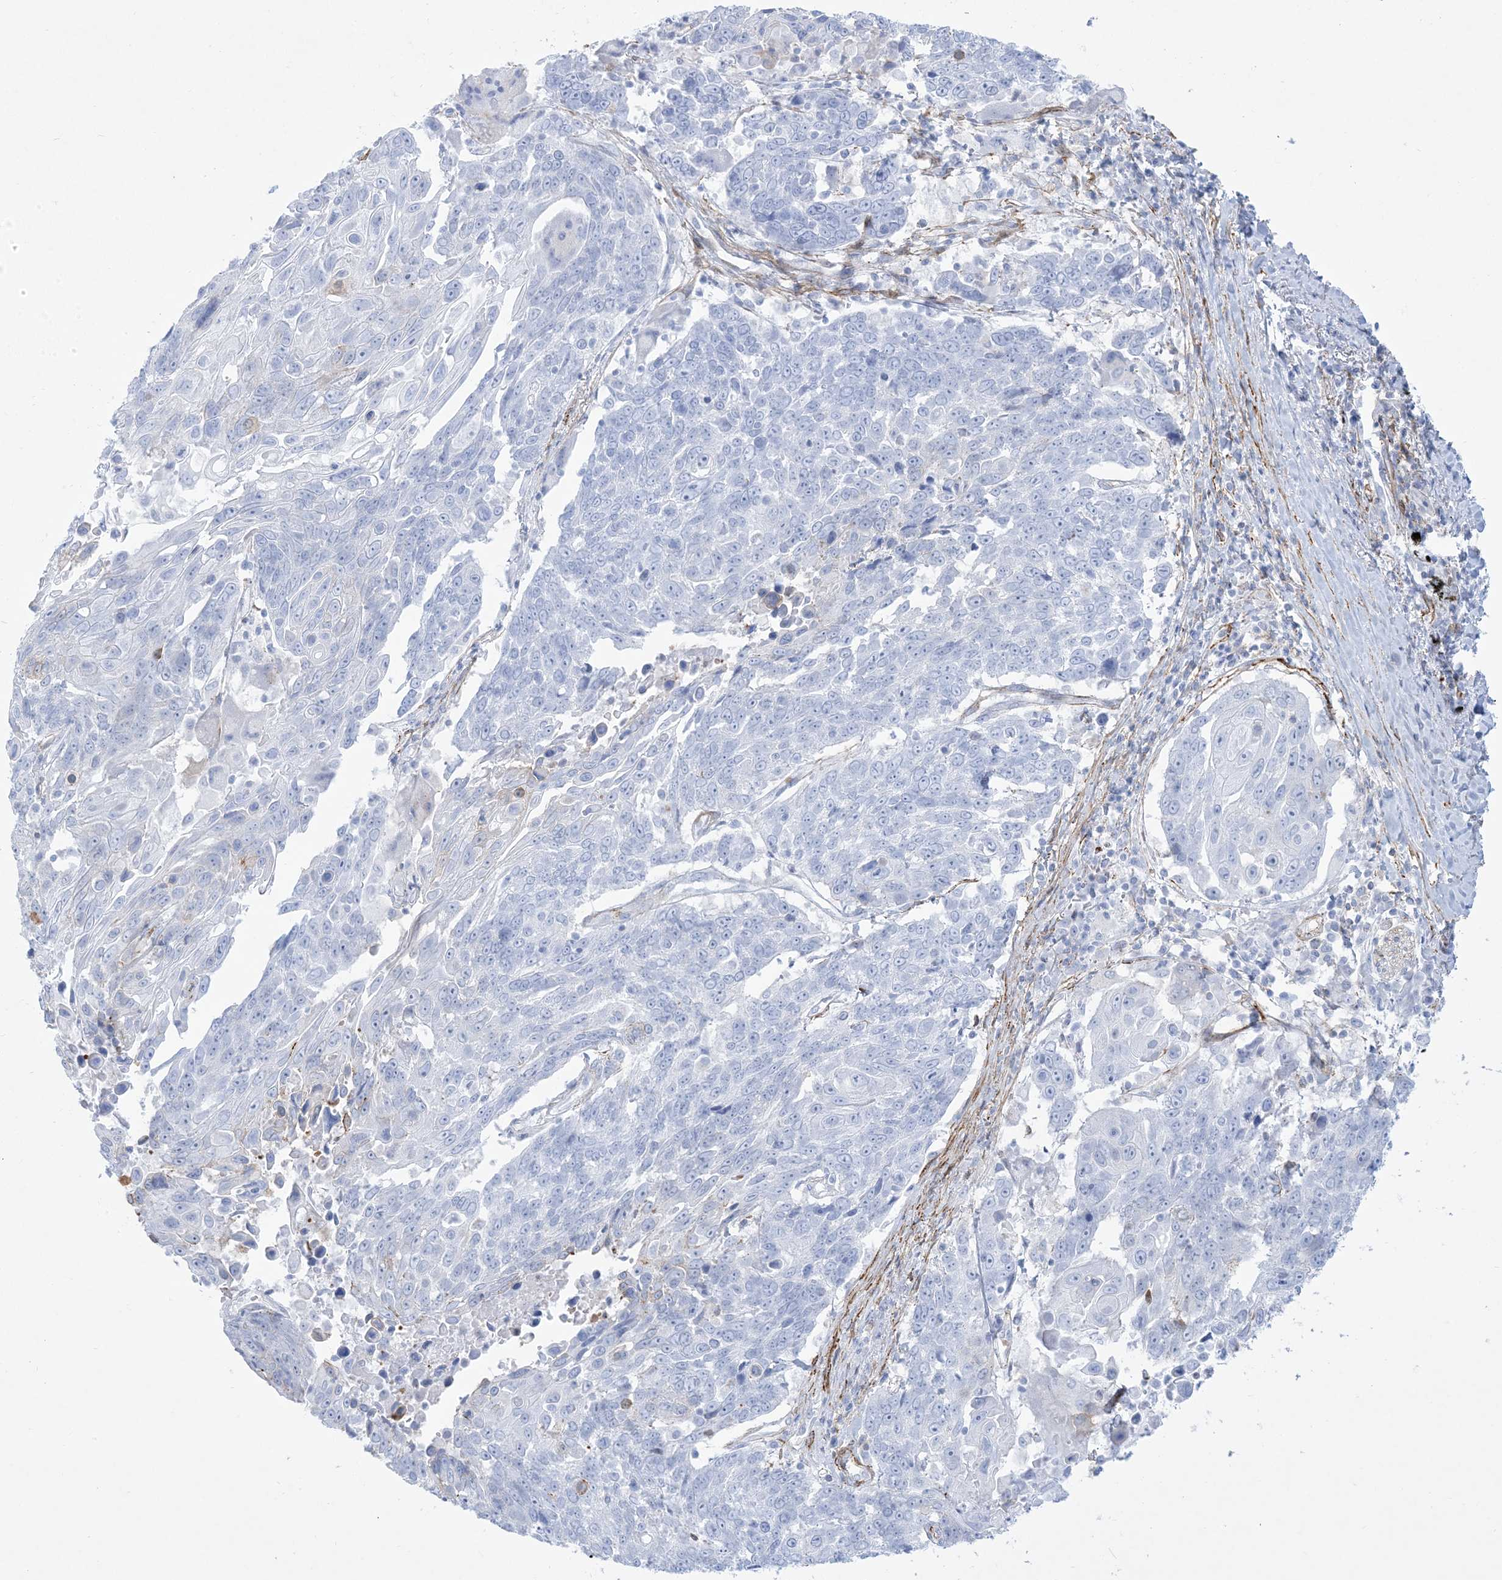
{"staining": {"intensity": "negative", "quantity": "none", "location": "none"}, "tissue": "lung cancer", "cell_type": "Tumor cells", "image_type": "cancer", "snomed": [{"axis": "morphology", "description": "Squamous cell carcinoma, NOS"}, {"axis": "topography", "description": "Lung"}], "caption": "Human squamous cell carcinoma (lung) stained for a protein using immunohistochemistry shows no staining in tumor cells.", "gene": "B3GNT7", "patient": {"sex": "male", "age": 66}}